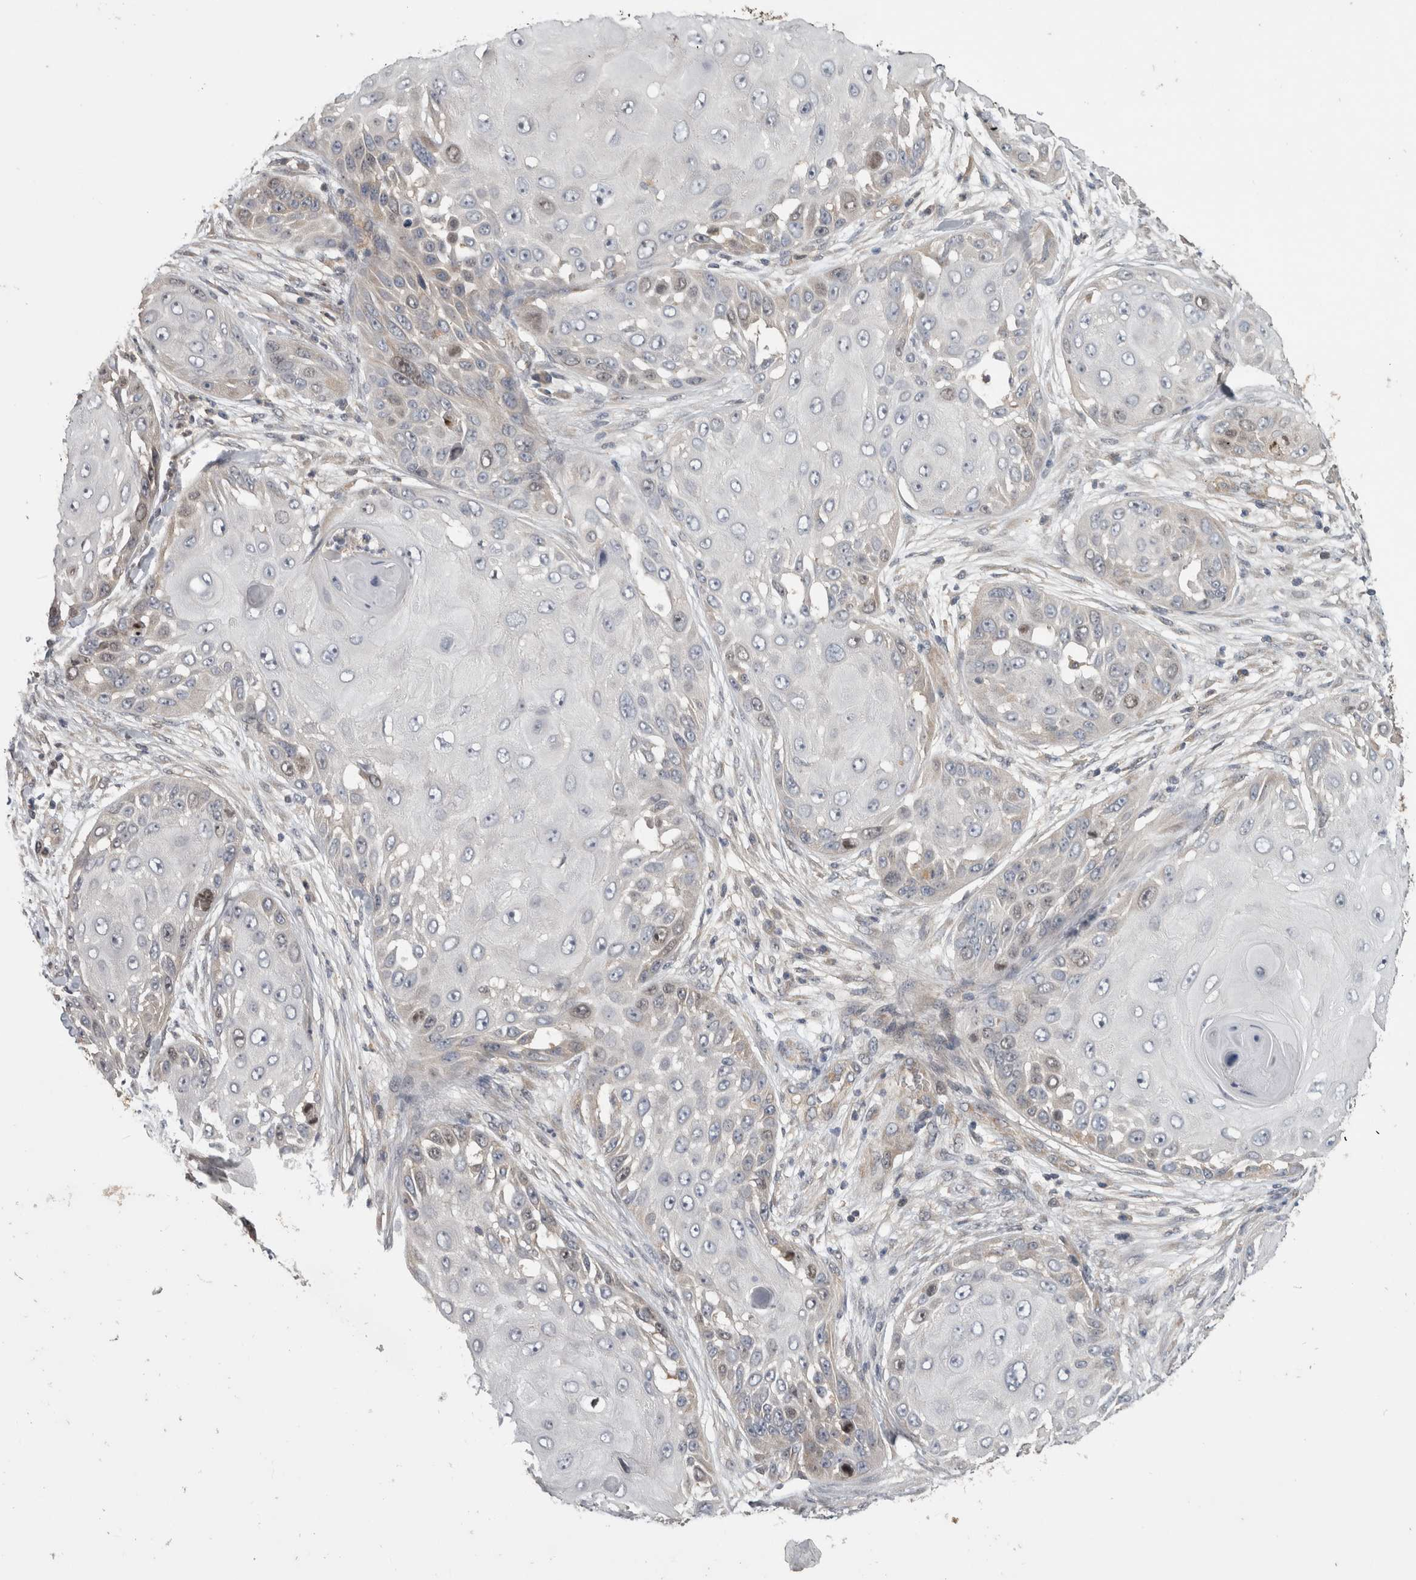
{"staining": {"intensity": "negative", "quantity": "none", "location": "none"}, "tissue": "skin cancer", "cell_type": "Tumor cells", "image_type": "cancer", "snomed": [{"axis": "morphology", "description": "Squamous cell carcinoma, NOS"}, {"axis": "topography", "description": "Skin"}], "caption": "Squamous cell carcinoma (skin) stained for a protein using immunohistochemistry demonstrates no staining tumor cells.", "gene": "TRMT61B", "patient": {"sex": "female", "age": 44}}